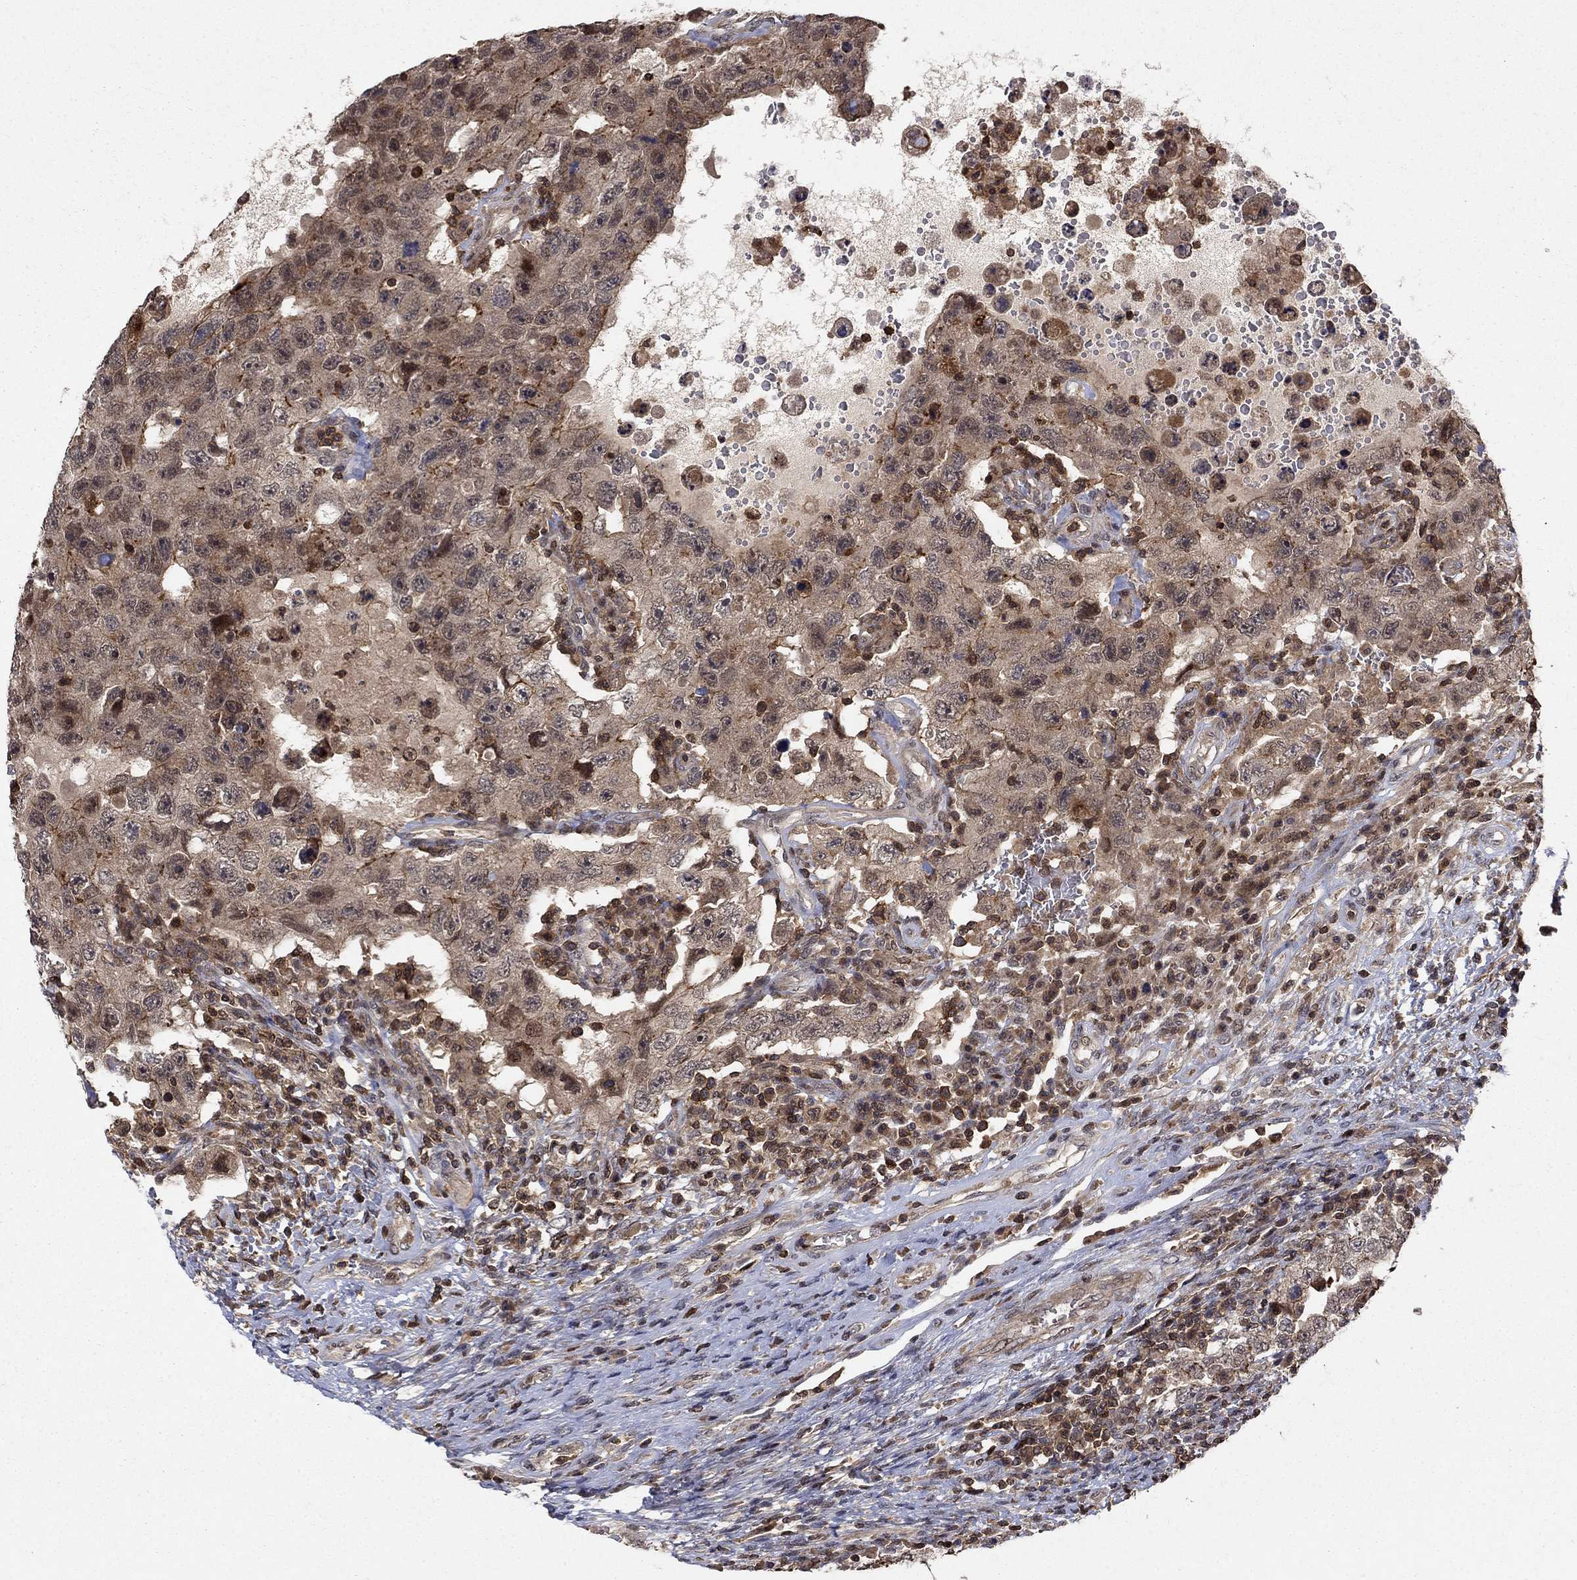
{"staining": {"intensity": "strong", "quantity": "<25%", "location": "cytoplasmic/membranous,nuclear"}, "tissue": "testis cancer", "cell_type": "Tumor cells", "image_type": "cancer", "snomed": [{"axis": "morphology", "description": "Carcinoma, Embryonal, NOS"}, {"axis": "topography", "description": "Testis"}], "caption": "A photomicrograph of human testis cancer stained for a protein displays strong cytoplasmic/membranous and nuclear brown staining in tumor cells.", "gene": "CCDC66", "patient": {"sex": "male", "age": 26}}